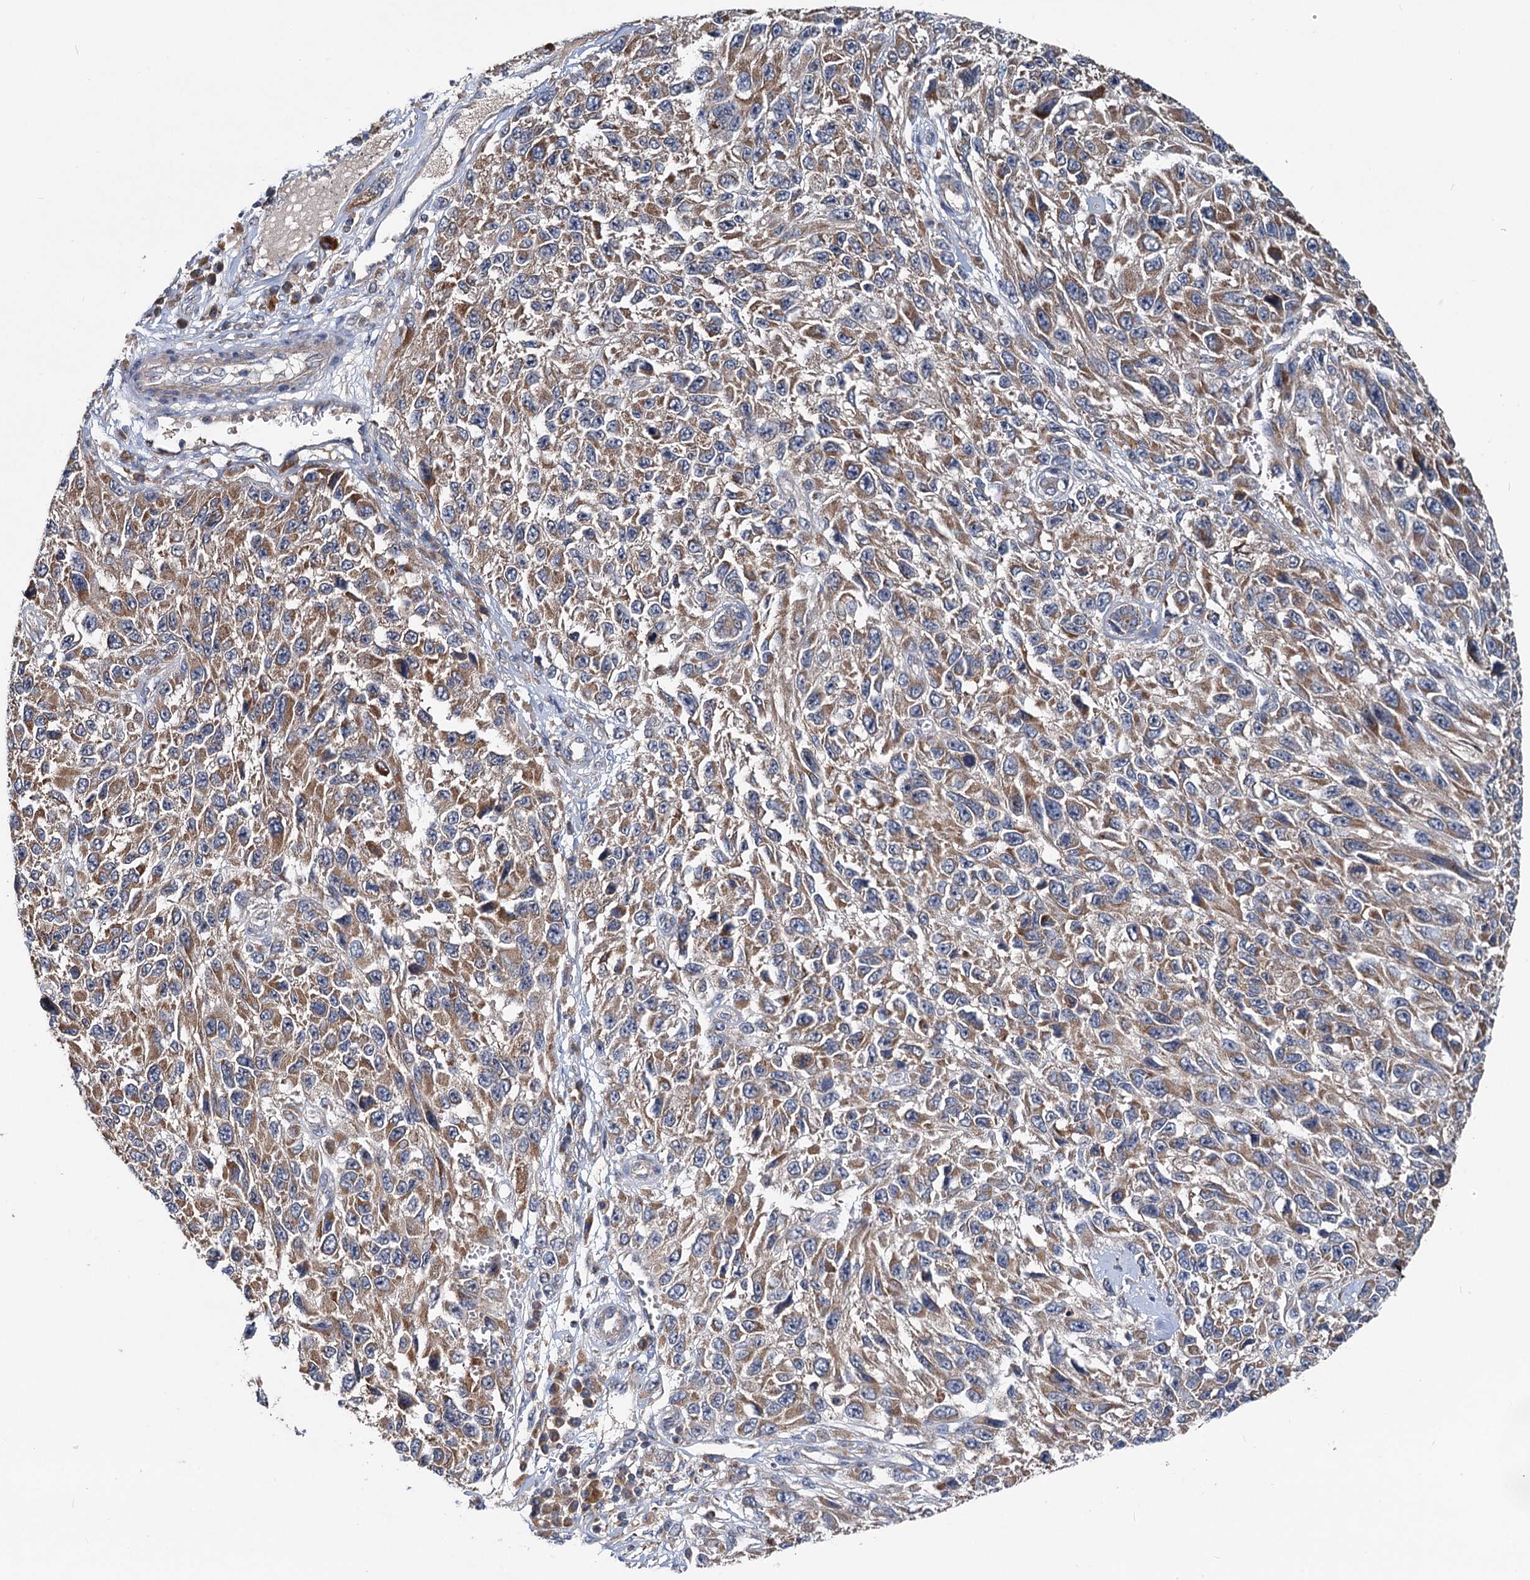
{"staining": {"intensity": "moderate", "quantity": ">75%", "location": "cytoplasmic/membranous"}, "tissue": "melanoma", "cell_type": "Tumor cells", "image_type": "cancer", "snomed": [{"axis": "morphology", "description": "Normal tissue, NOS"}, {"axis": "morphology", "description": "Malignant melanoma, NOS"}, {"axis": "topography", "description": "Skin"}], "caption": "A histopathology image of human melanoma stained for a protein displays moderate cytoplasmic/membranous brown staining in tumor cells.", "gene": "OTUB1", "patient": {"sex": "female", "age": 96}}